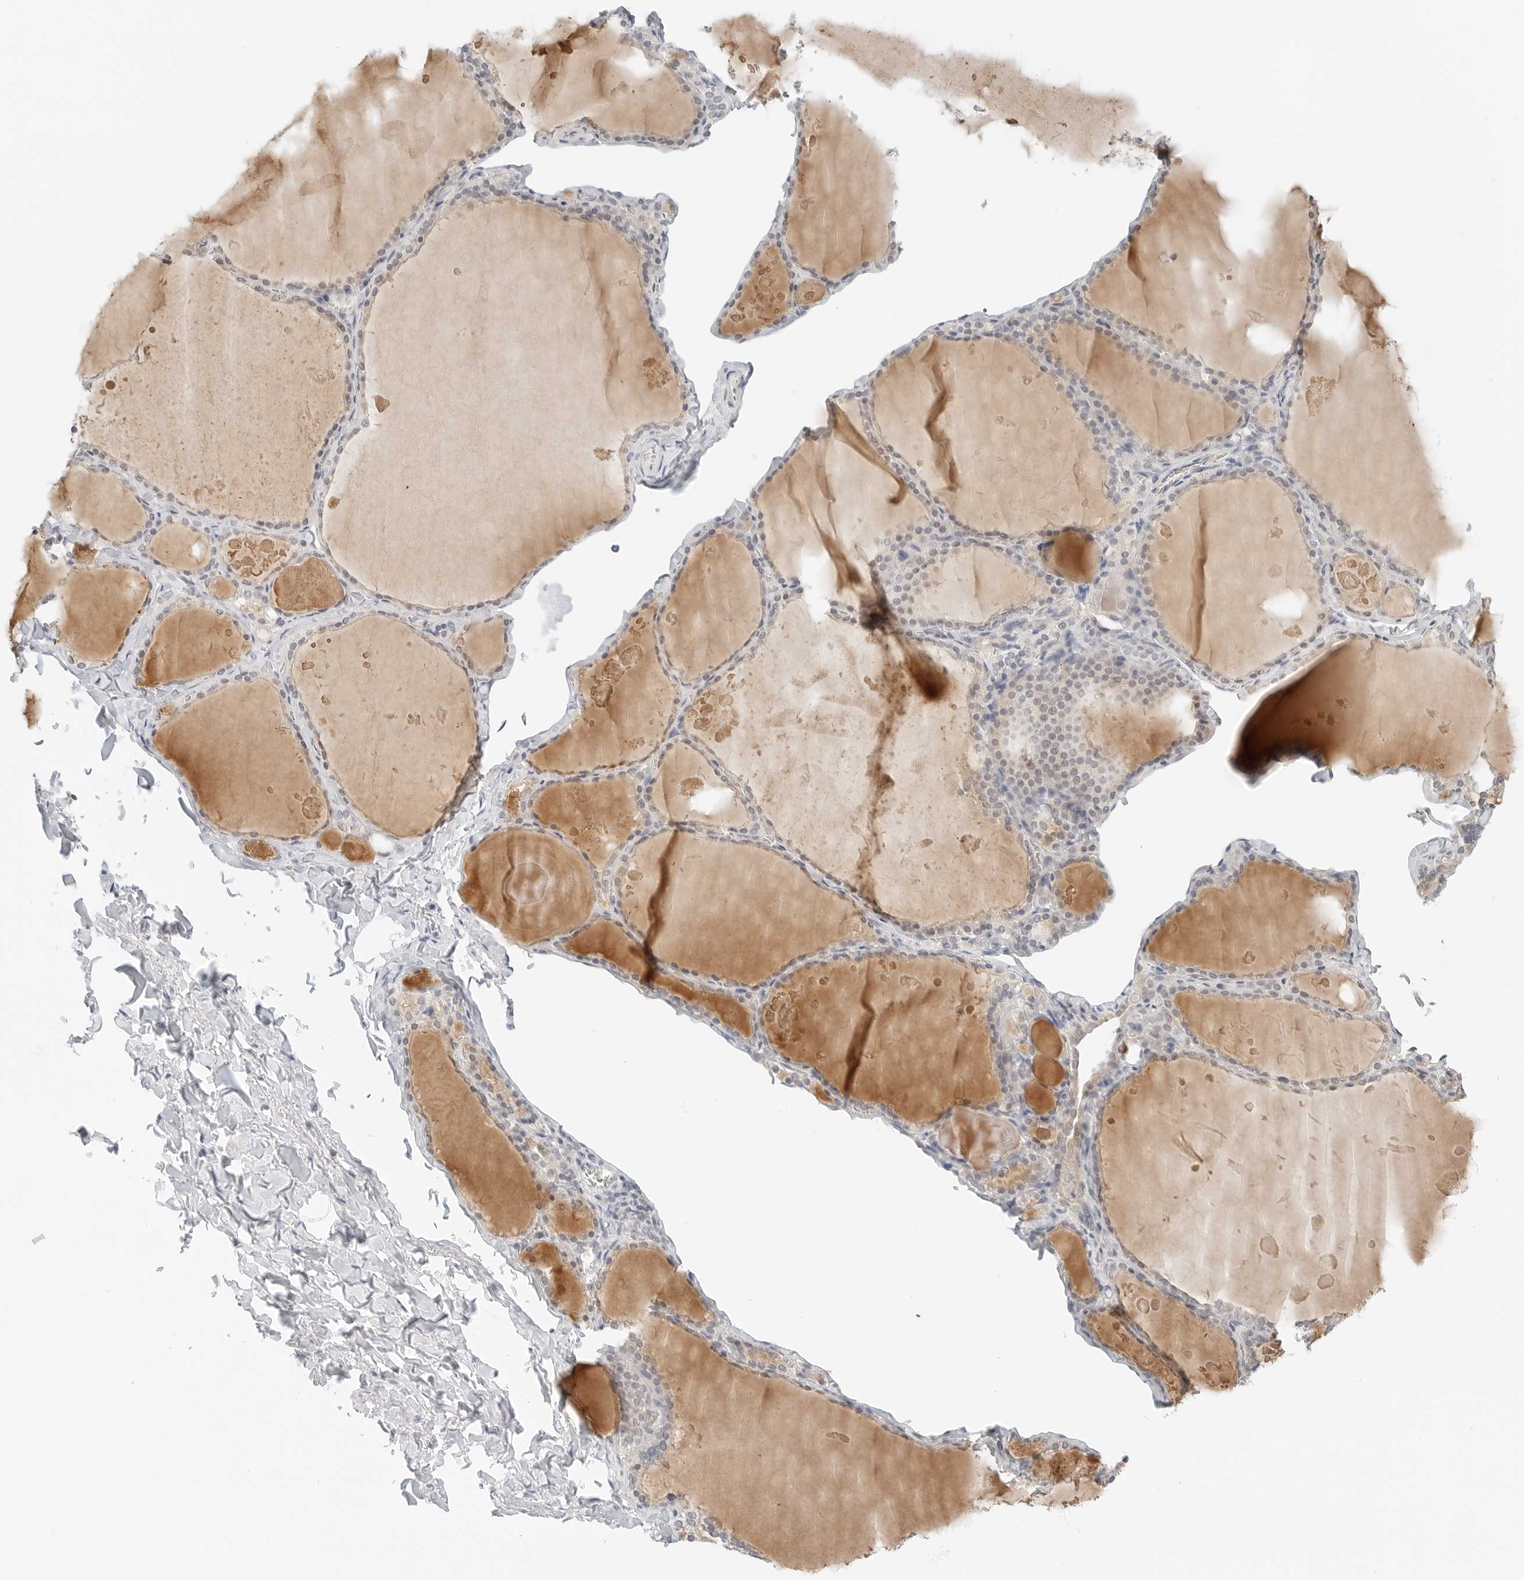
{"staining": {"intensity": "weak", "quantity": ">75%", "location": "cytoplasmic/membranous"}, "tissue": "thyroid gland", "cell_type": "Glandular cells", "image_type": "normal", "snomed": [{"axis": "morphology", "description": "Normal tissue, NOS"}, {"axis": "topography", "description": "Thyroid gland"}], "caption": "This micrograph demonstrates benign thyroid gland stained with immunohistochemistry to label a protein in brown. The cytoplasmic/membranous of glandular cells show weak positivity for the protein. Nuclei are counter-stained blue.", "gene": "IQCC", "patient": {"sex": "male", "age": 56}}